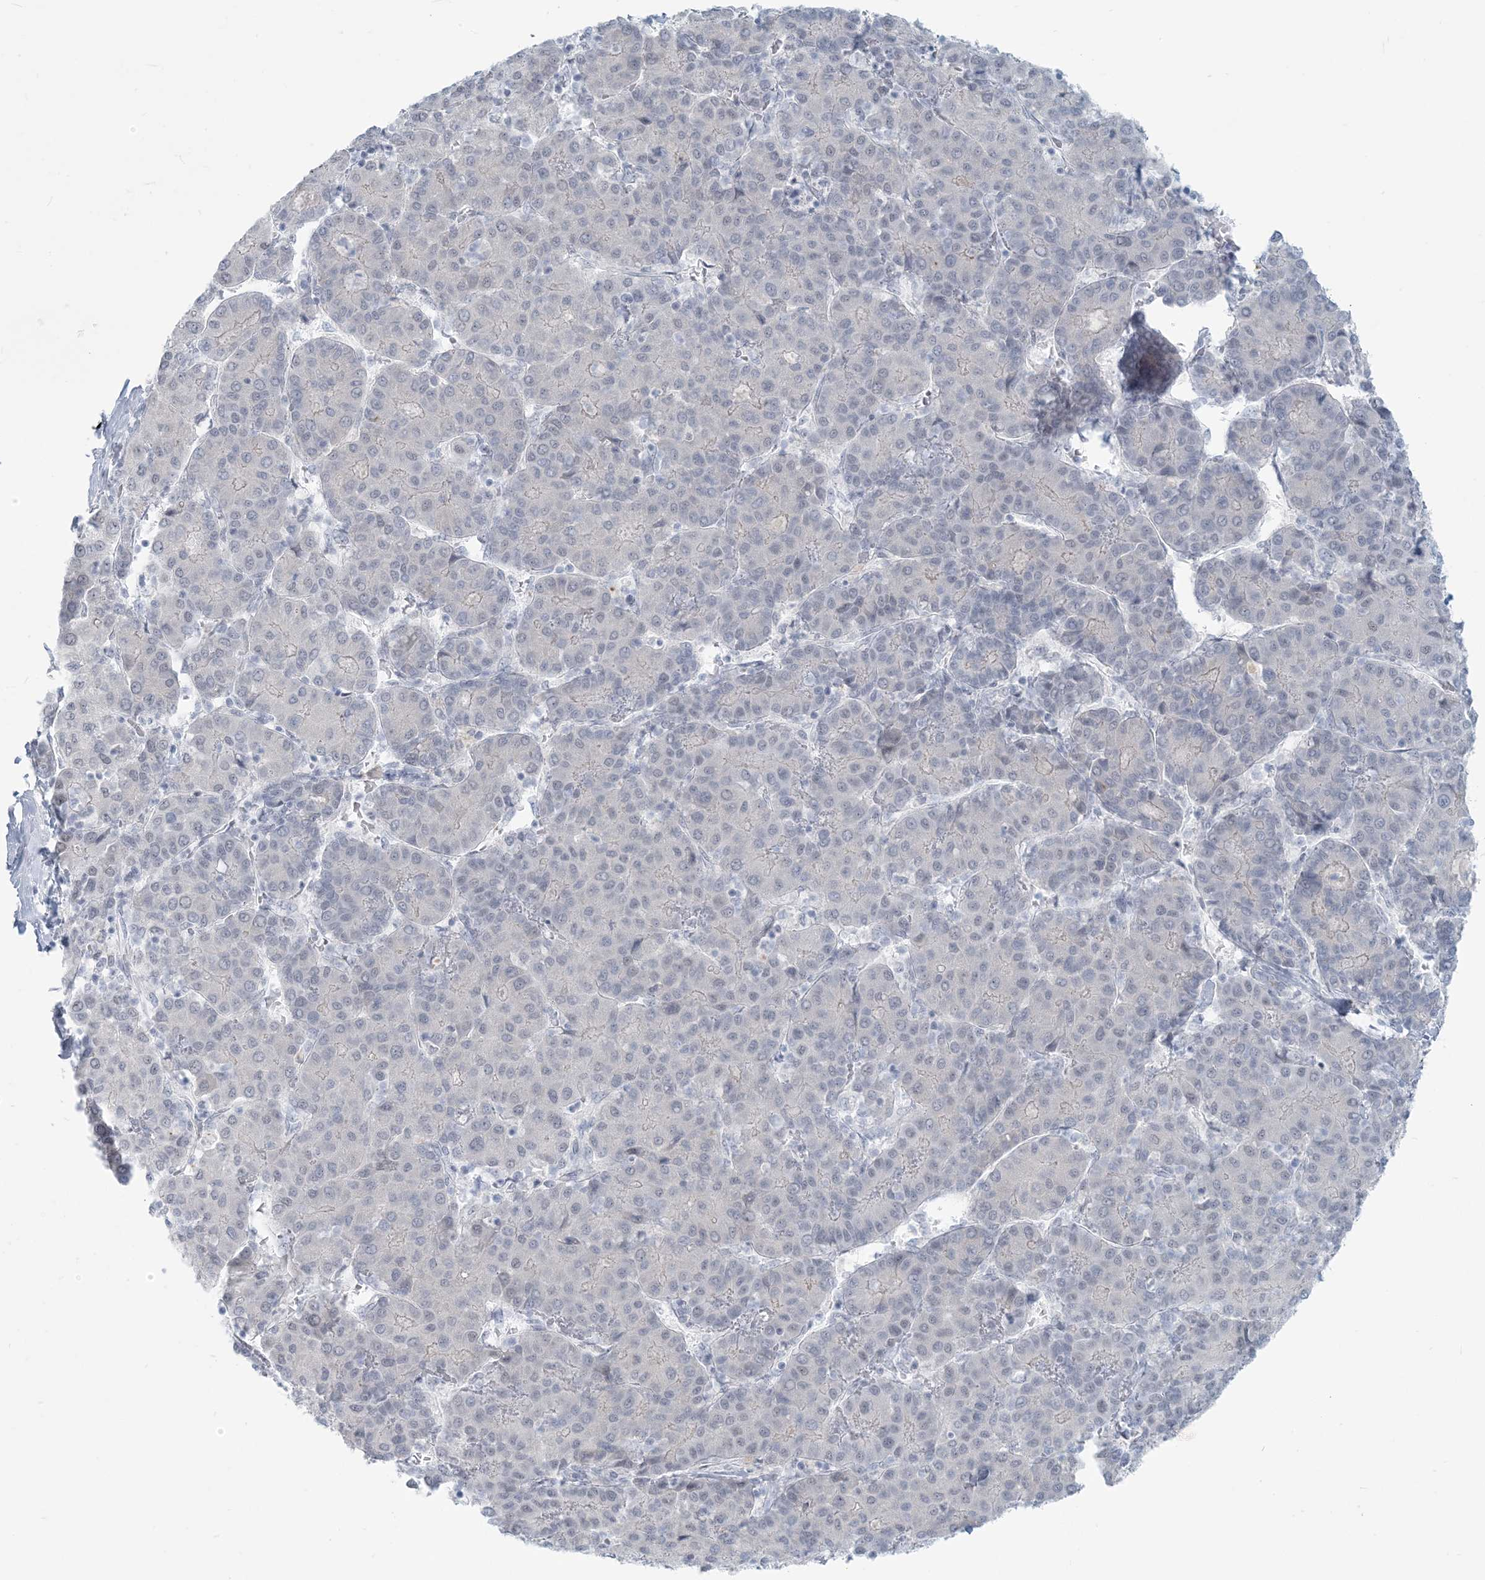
{"staining": {"intensity": "negative", "quantity": "none", "location": "none"}, "tissue": "liver cancer", "cell_type": "Tumor cells", "image_type": "cancer", "snomed": [{"axis": "morphology", "description": "Carcinoma, Hepatocellular, NOS"}, {"axis": "topography", "description": "Liver"}], "caption": "Liver cancer was stained to show a protein in brown. There is no significant positivity in tumor cells. (DAB (3,3'-diaminobenzidine) immunohistochemistry visualized using brightfield microscopy, high magnification).", "gene": "SCML1", "patient": {"sex": "male", "age": 65}}